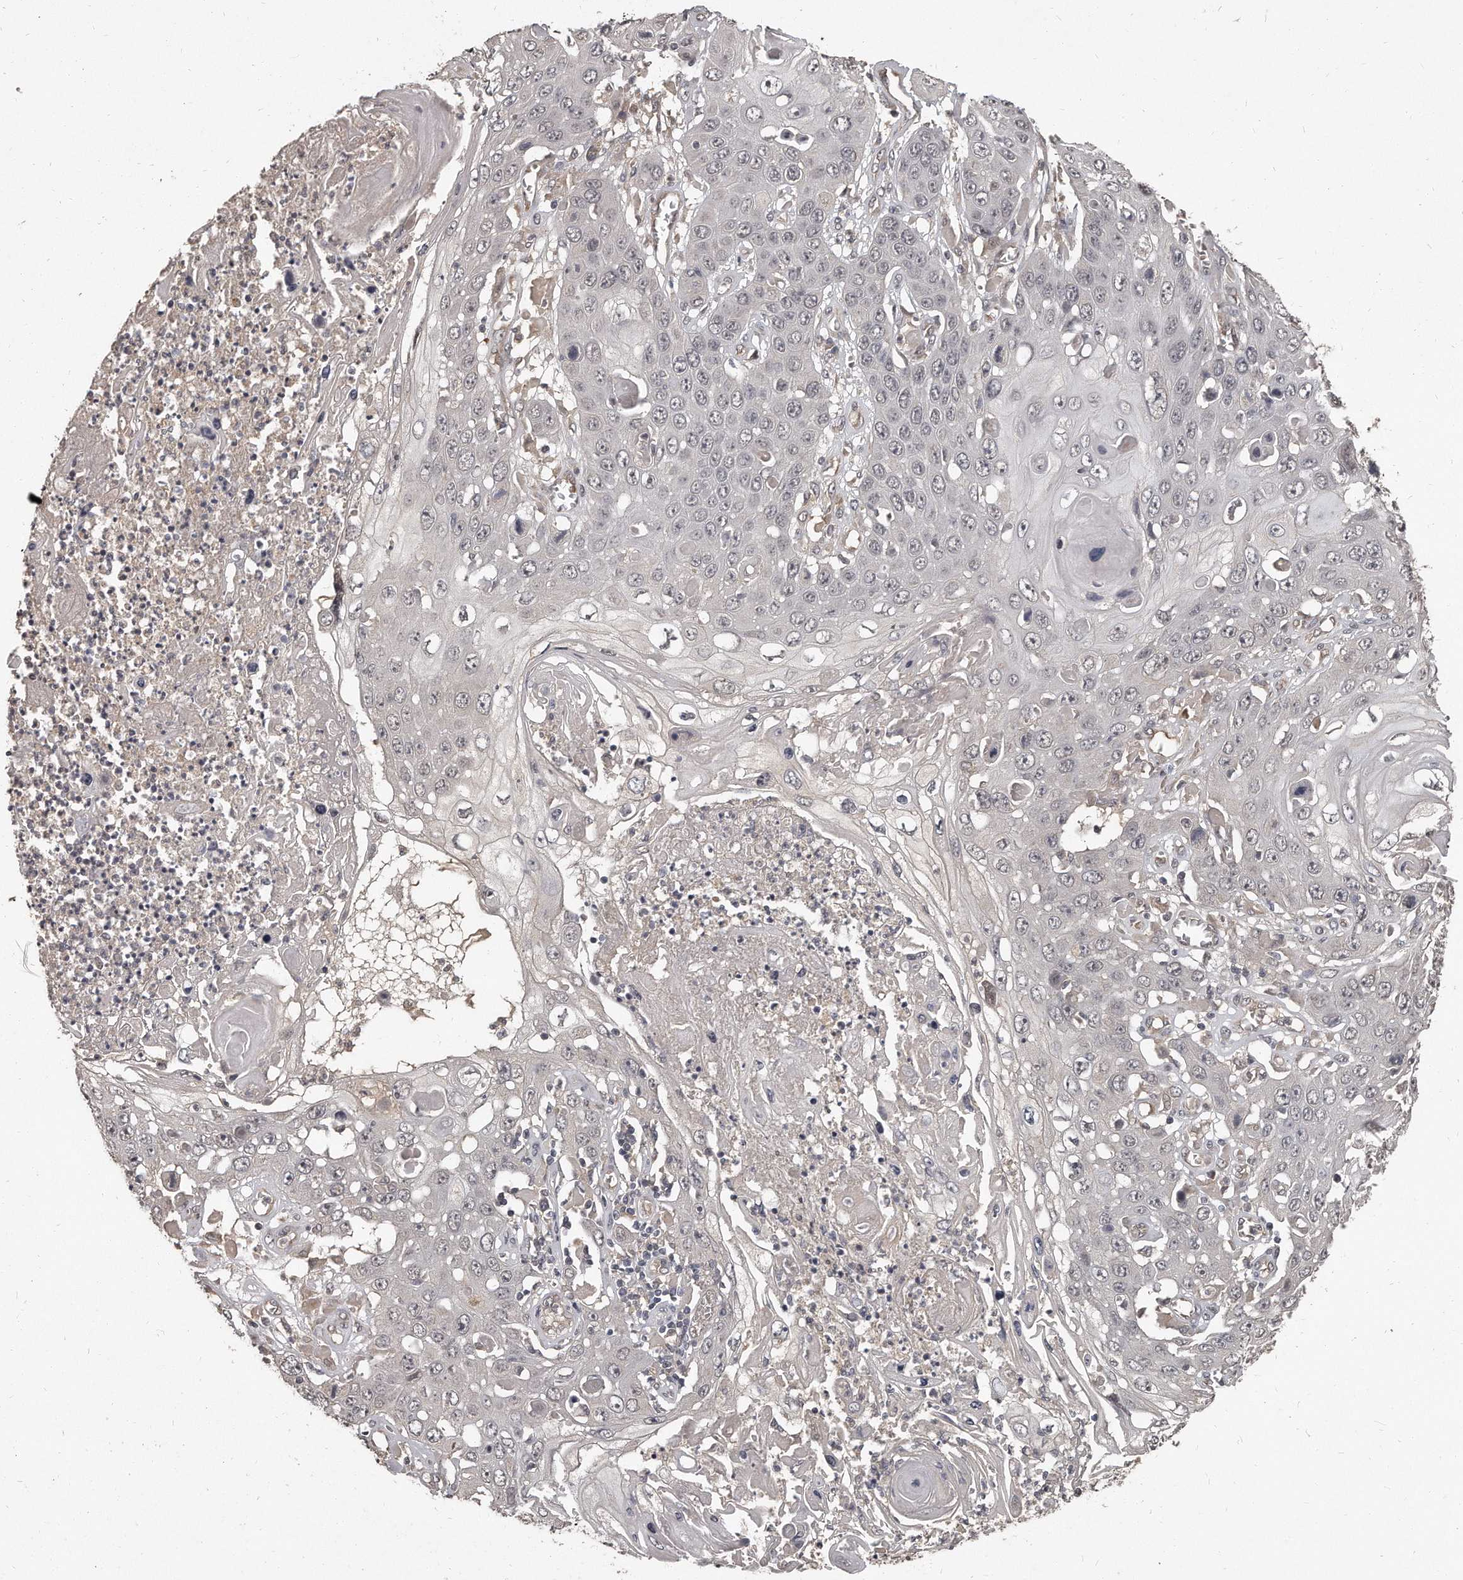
{"staining": {"intensity": "negative", "quantity": "none", "location": "none"}, "tissue": "skin cancer", "cell_type": "Tumor cells", "image_type": "cancer", "snomed": [{"axis": "morphology", "description": "Squamous cell carcinoma, NOS"}, {"axis": "topography", "description": "Skin"}], "caption": "Protein analysis of skin squamous cell carcinoma shows no significant staining in tumor cells.", "gene": "GRB10", "patient": {"sex": "male", "age": 55}}